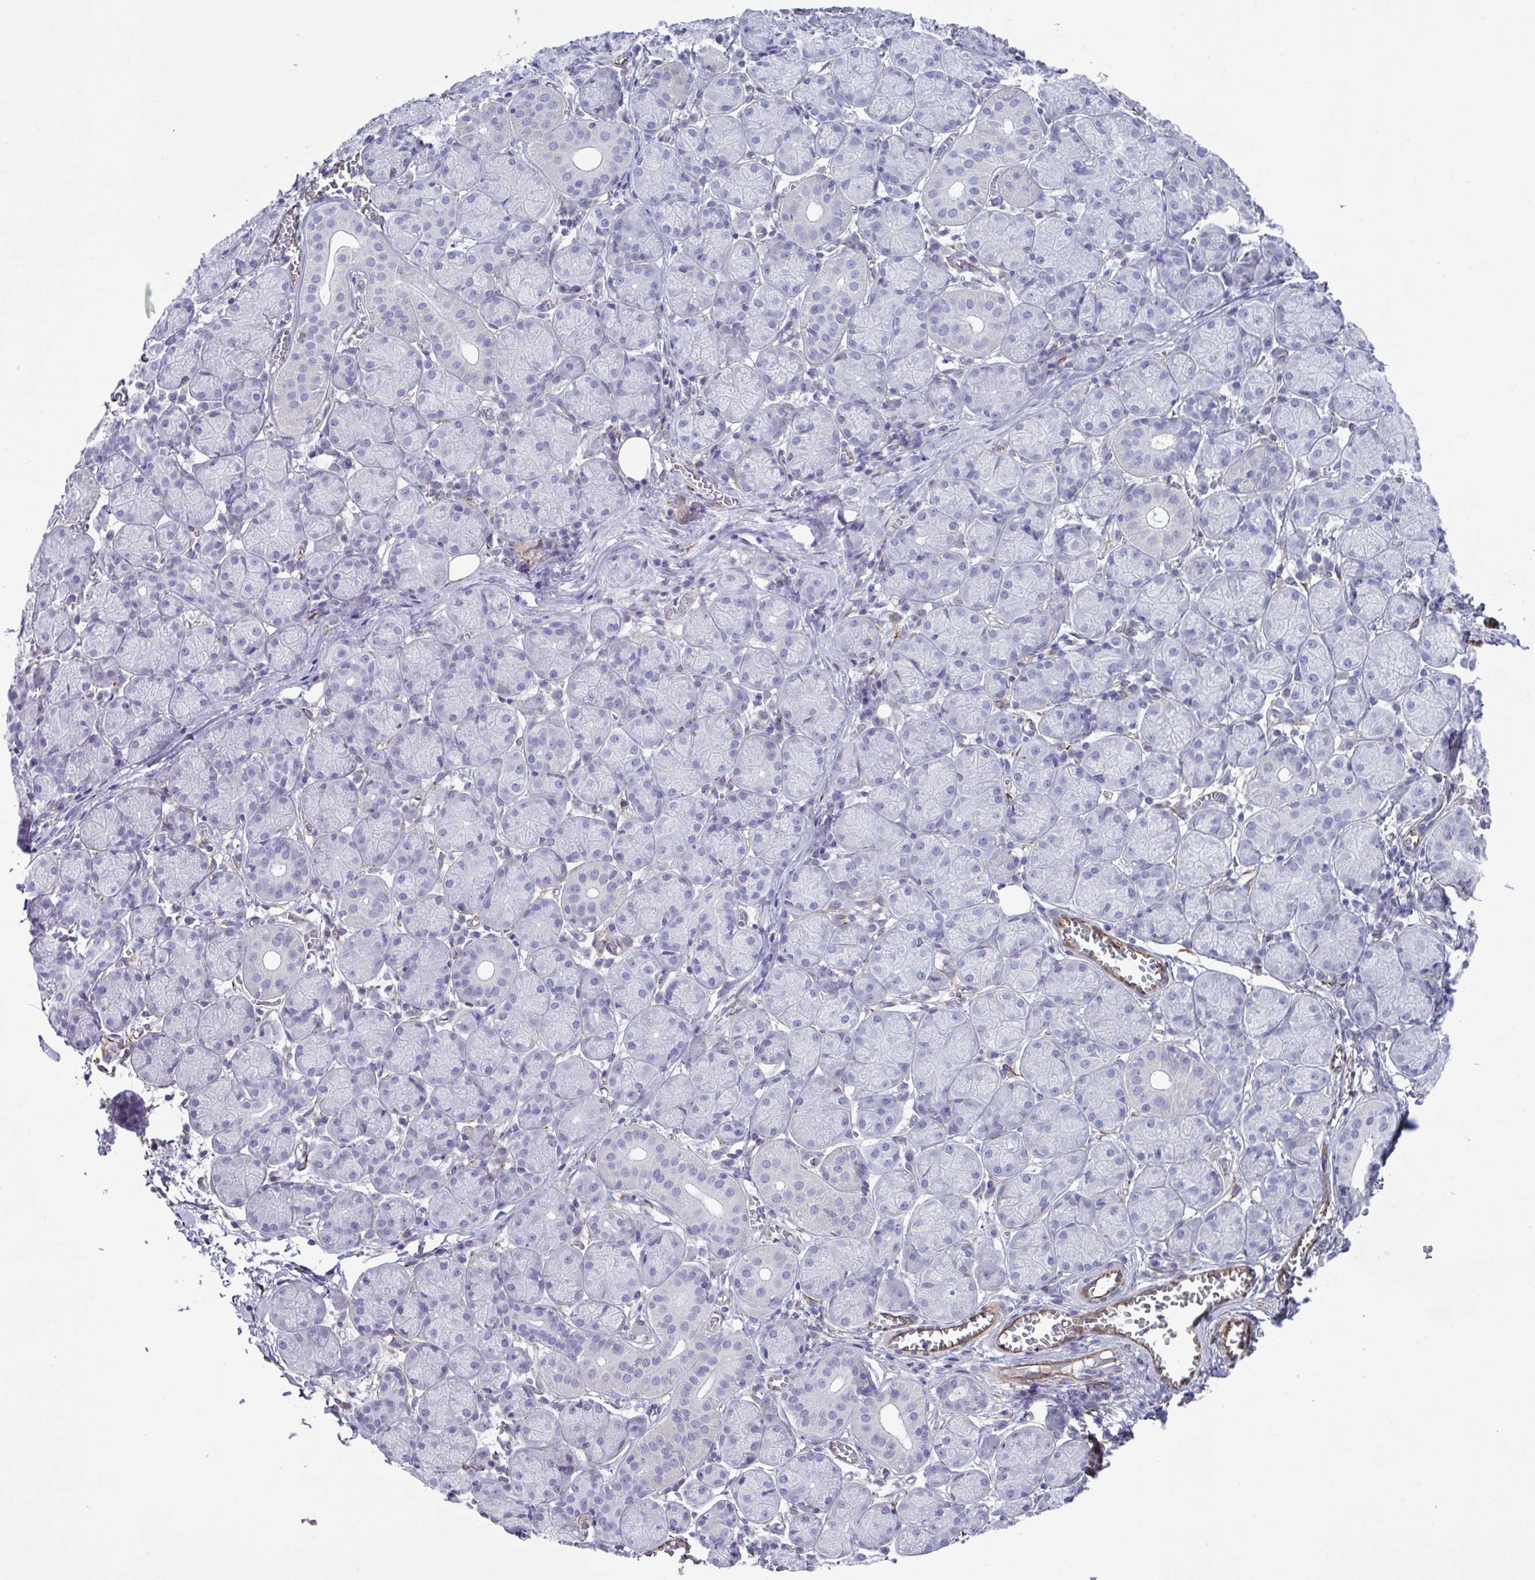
{"staining": {"intensity": "negative", "quantity": "none", "location": "none"}, "tissue": "salivary gland", "cell_type": "Glandular cells", "image_type": "normal", "snomed": [{"axis": "morphology", "description": "Normal tissue, NOS"}, {"axis": "topography", "description": "Salivary gland"}], "caption": "This is a photomicrograph of IHC staining of unremarkable salivary gland, which shows no expression in glandular cells. (Brightfield microscopy of DAB (3,3'-diaminobenzidine) immunohistochemistry (IHC) at high magnification).", "gene": "TMEM86B", "patient": {"sex": "female", "age": 24}}